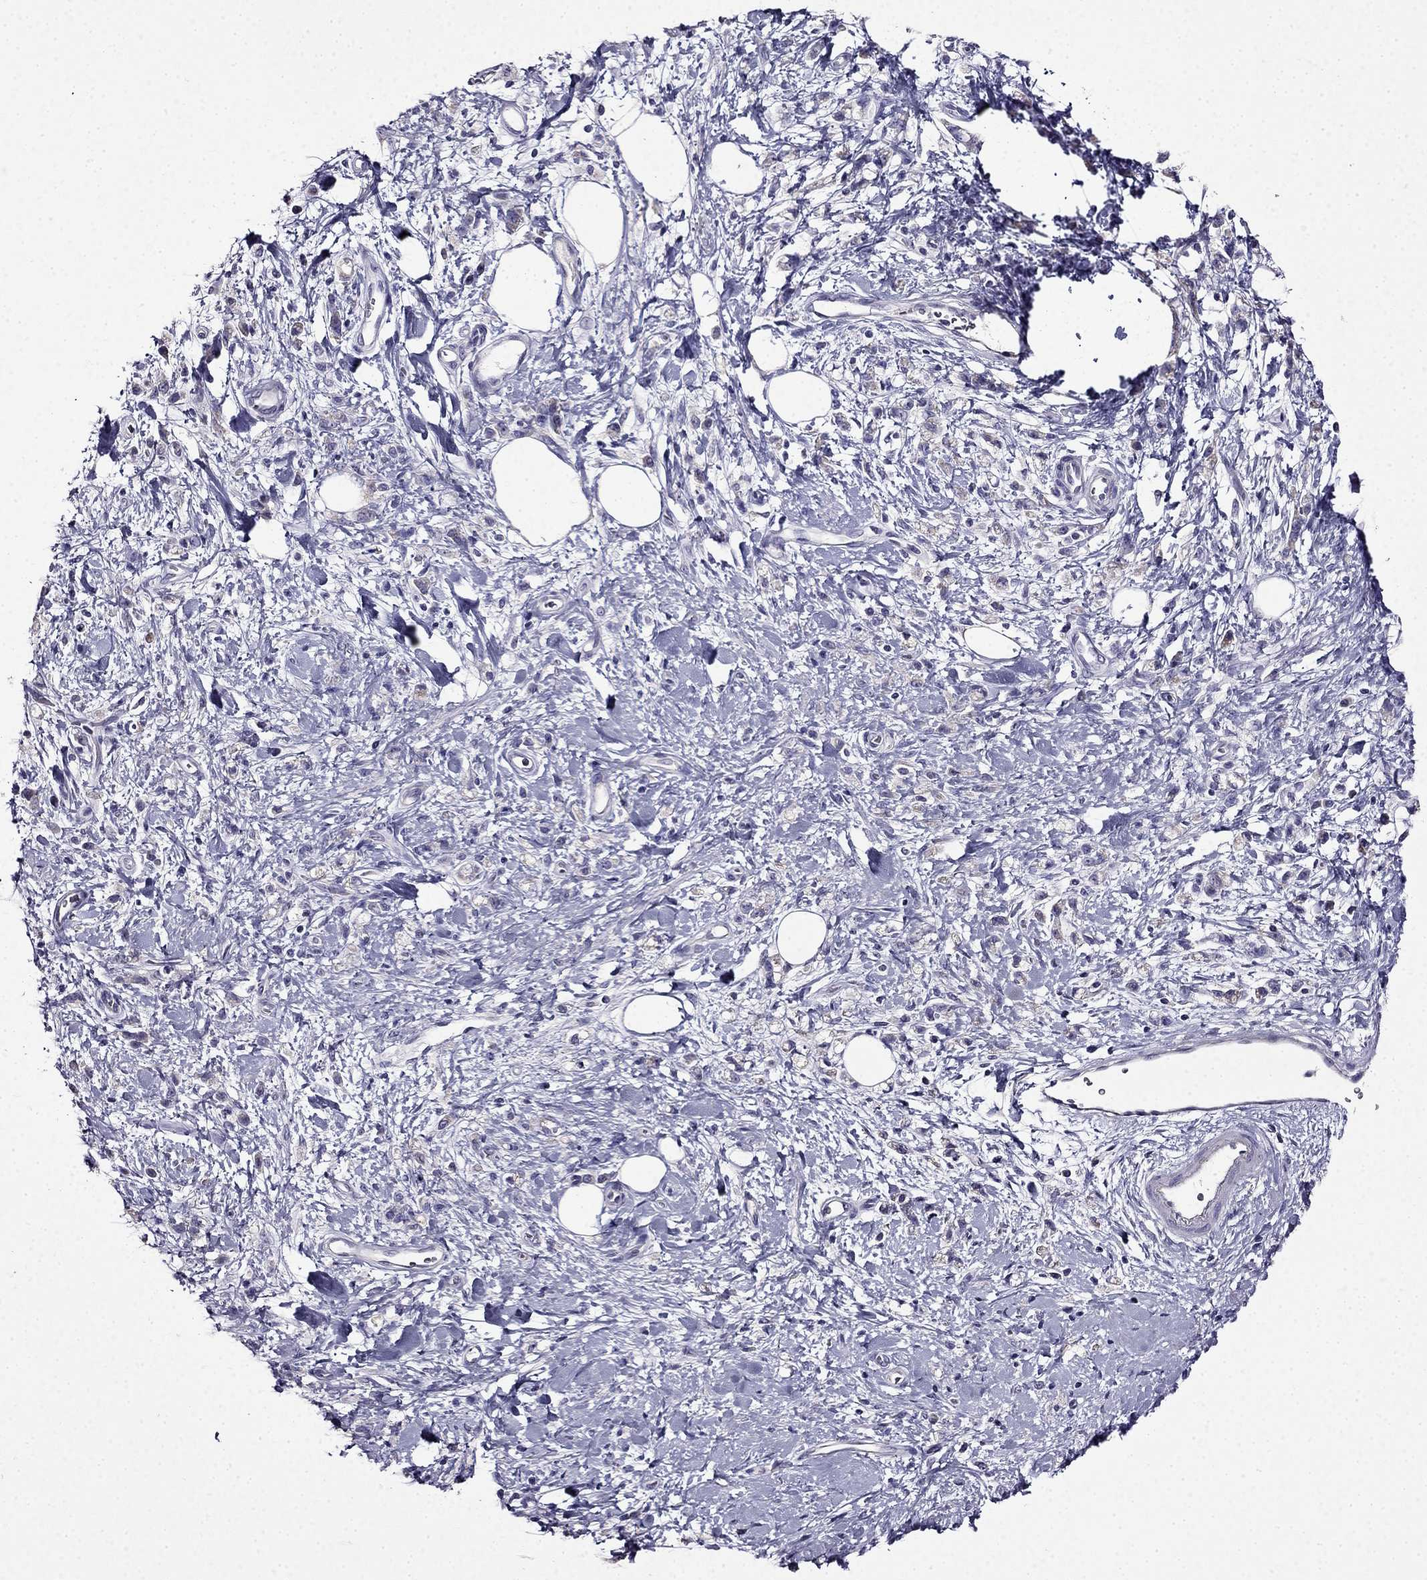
{"staining": {"intensity": "negative", "quantity": "none", "location": "none"}, "tissue": "stomach cancer", "cell_type": "Tumor cells", "image_type": "cancer", "snomed": [{"axis": "morphology", "description": "Adenocarcinoma, NOS"}, {"axis": "topography", "description": "Stomach"}], "caption": "This is an immunohistochemistry (IHC) photomicrograph of stomach adenocarcinoma. There is no expression in tumor cells.", "gene": "TMEM266", "patient": {"sex": "male", "age": 77}}